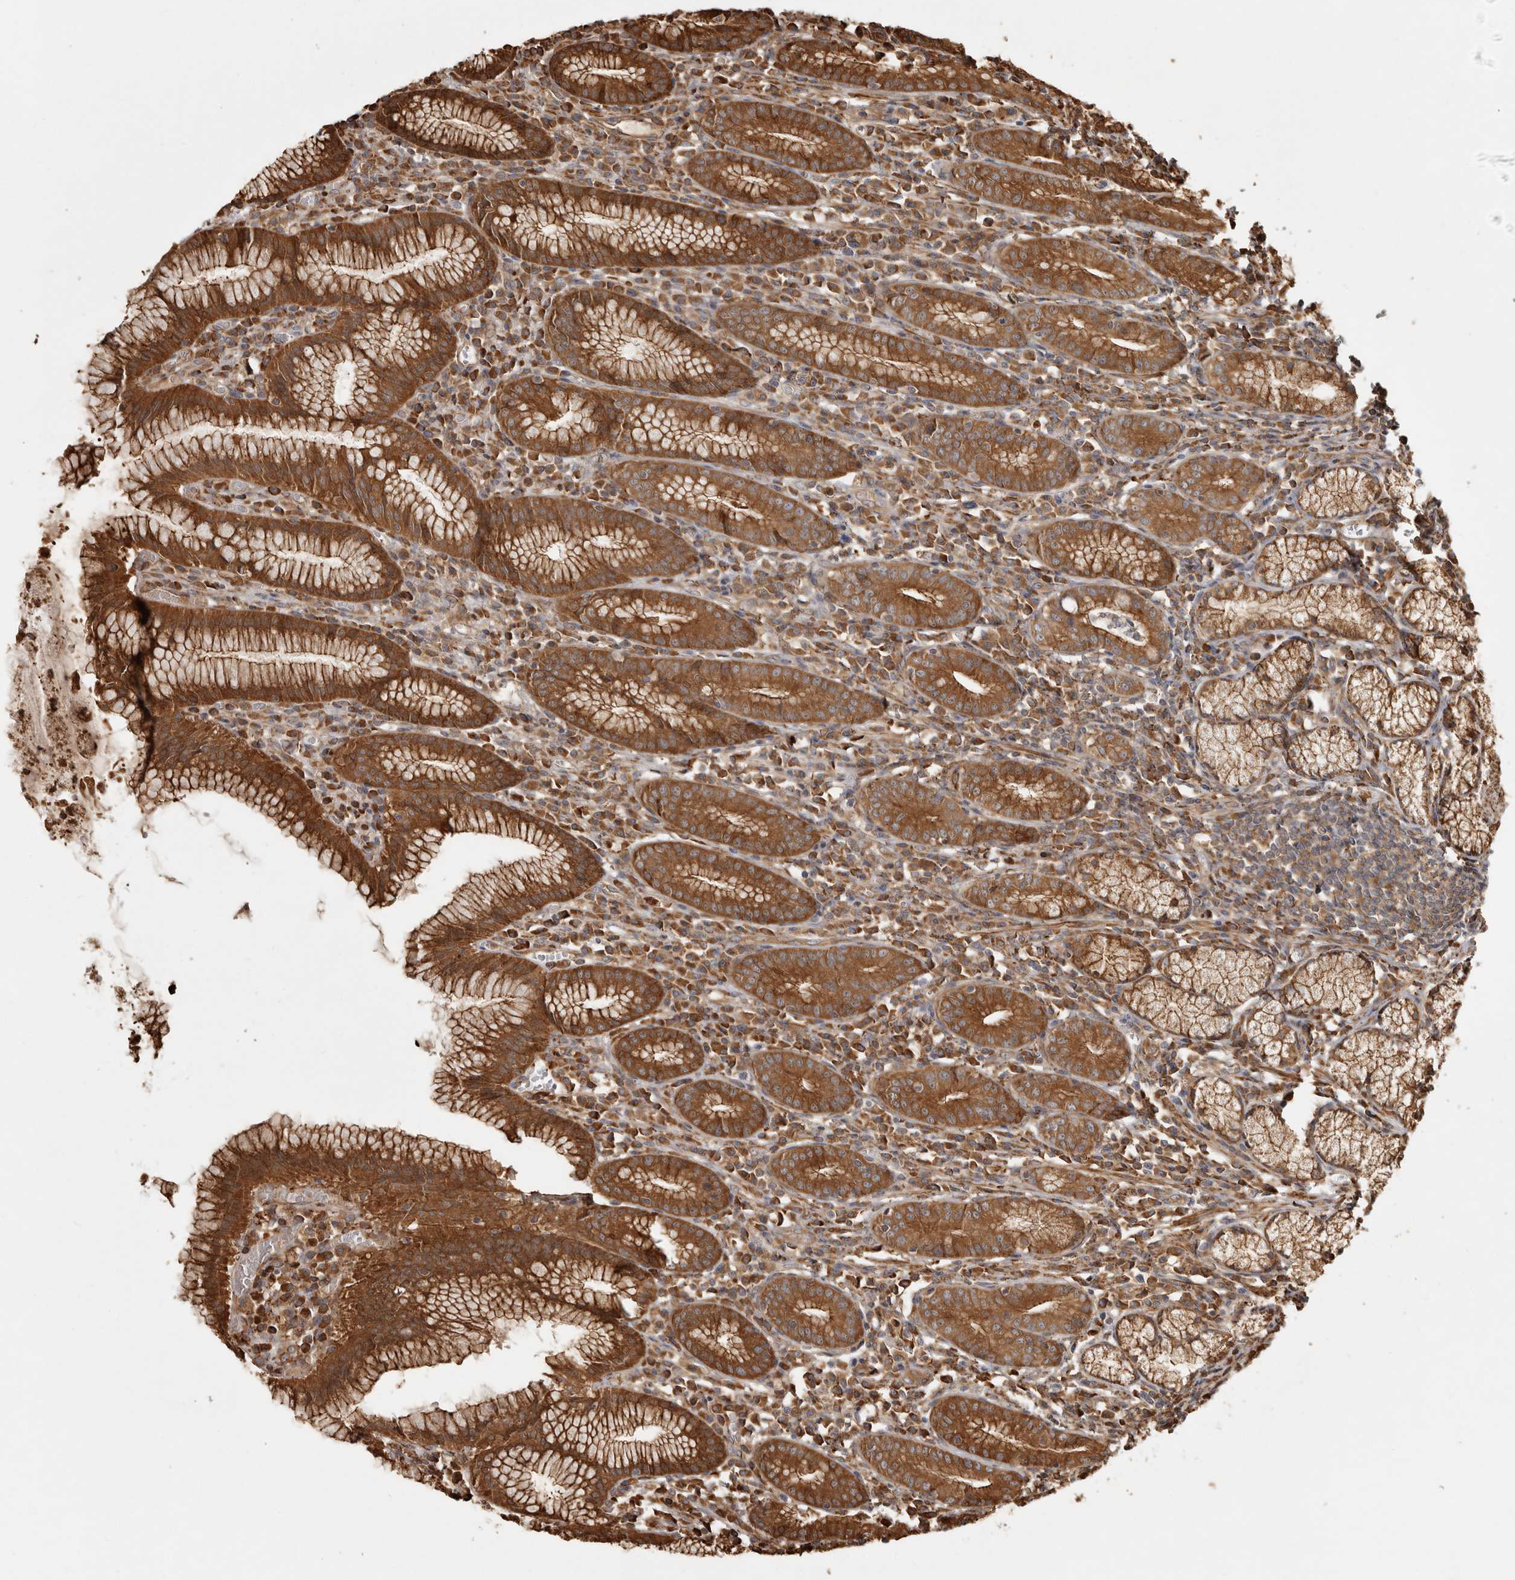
{"staining": {"intensity": "strong", "quantity": ">75%", "location": "cytoplasmic/membranous"}, "tissue": "stomach", "cell_type": "Glandular cells", "image_type": "normal", "snomed": [{"axis": "morphology", "description": "Normal tissue, NOS"}, {"axis": "topography", "description": "Stomach"}], "caption": "Normal stomach displays strong cytoplasmic/membranous staining in approximately >75% of glandular cells, visualized by immunohistochemistry.", "gene": "CAMSAP2", "patient": {"sex": "male", "age": 55}}